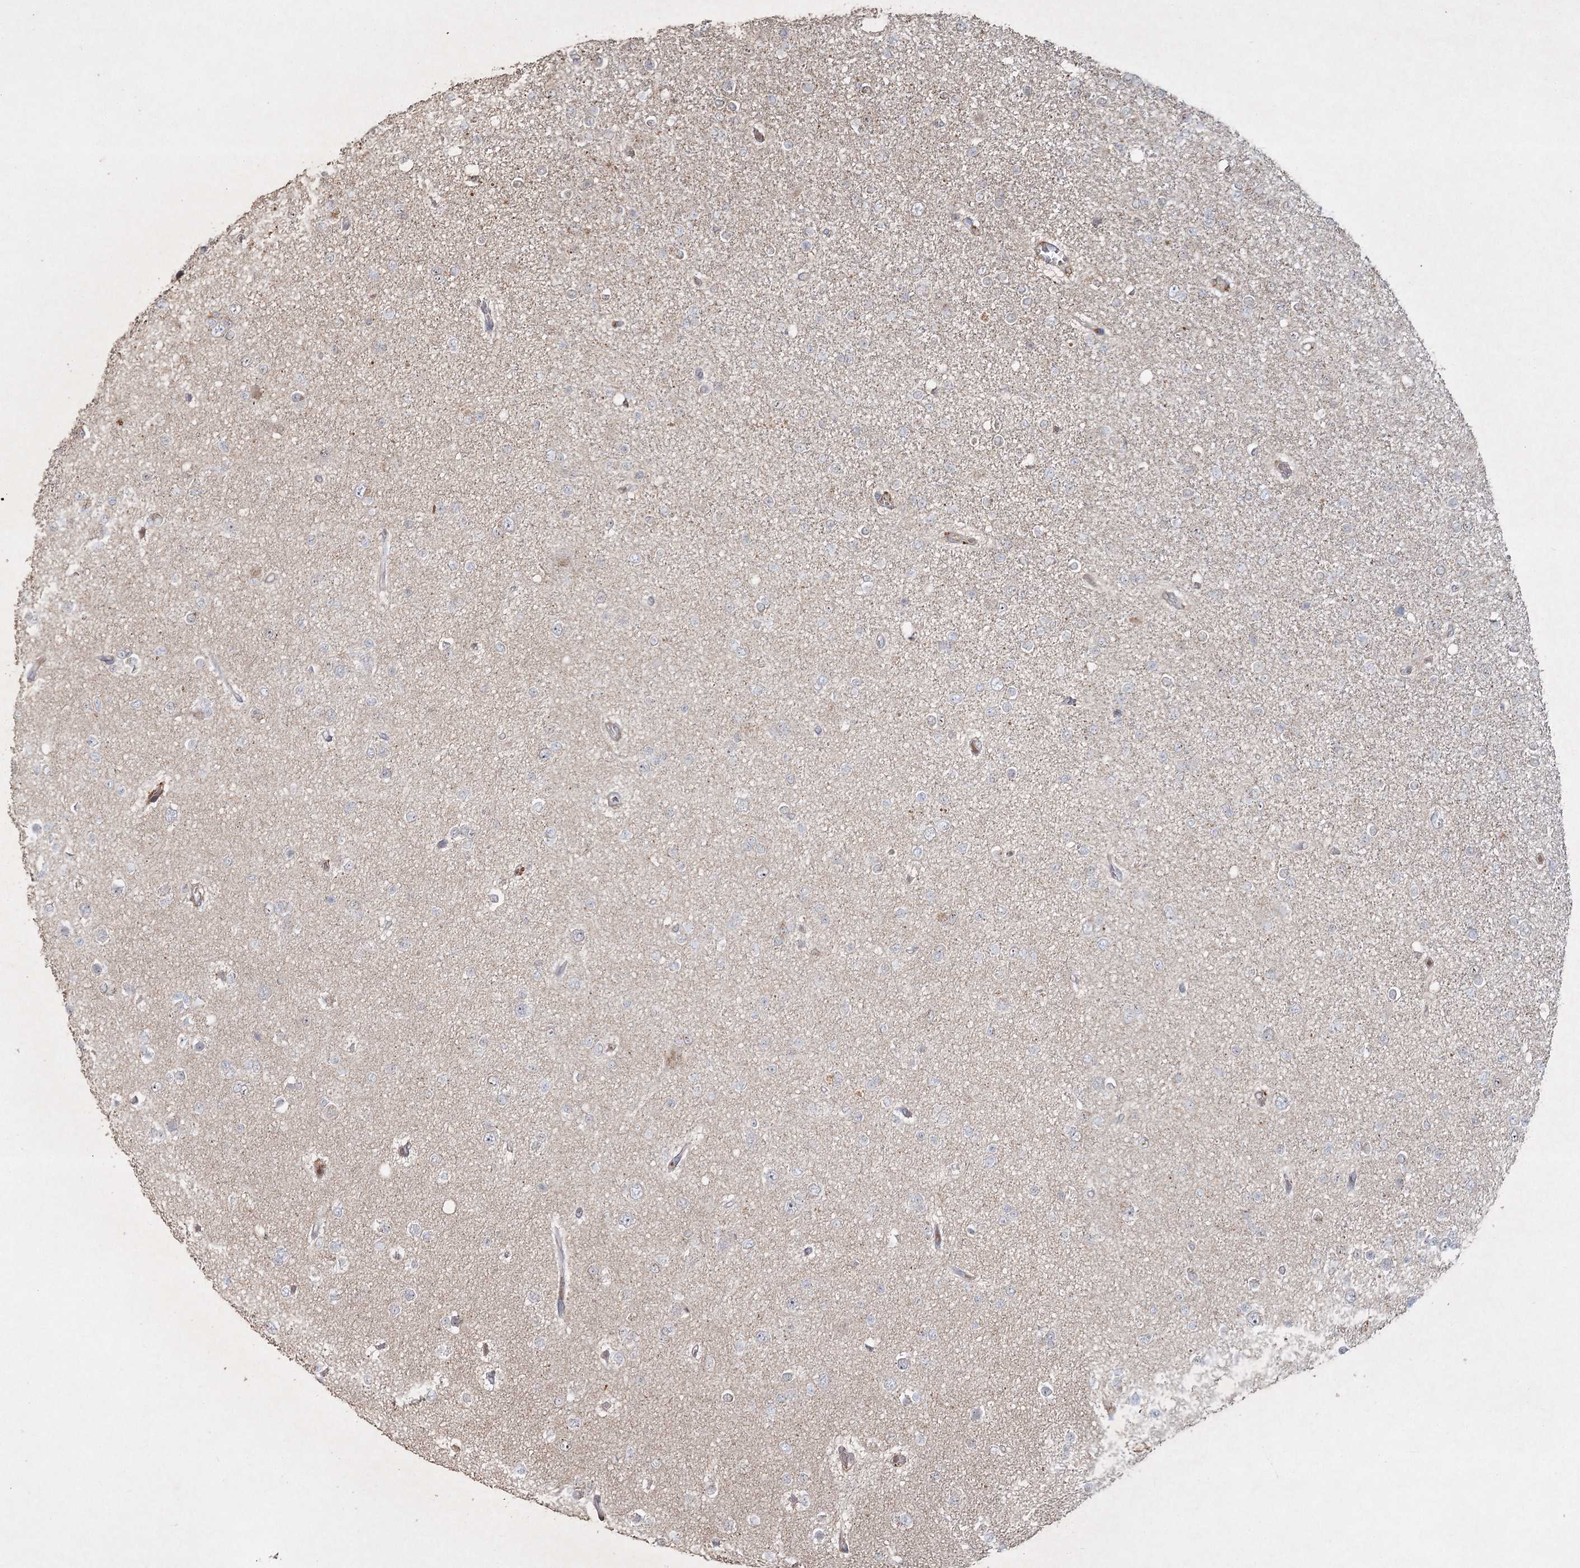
{"staining": {"intensity": "negative", "quantity": "none", "location": "none"}, "tissue": "glioma", "cell_type": "Tumor cells", "image_type": "cancer", "snomed": [{"axis": "morphology", "description": "Glioma, malignant, Low grade"}, {"axis": "topography", "description": "Brain"}], "caption": "DAB (3,3'-diaminobenzidine) immunohistochemical staining of malignant glioma (low-grade) displays no significant positivity in tumor cells.", "gene": "KBTBD4", "patient": {"sex": "female", "age": 22}}